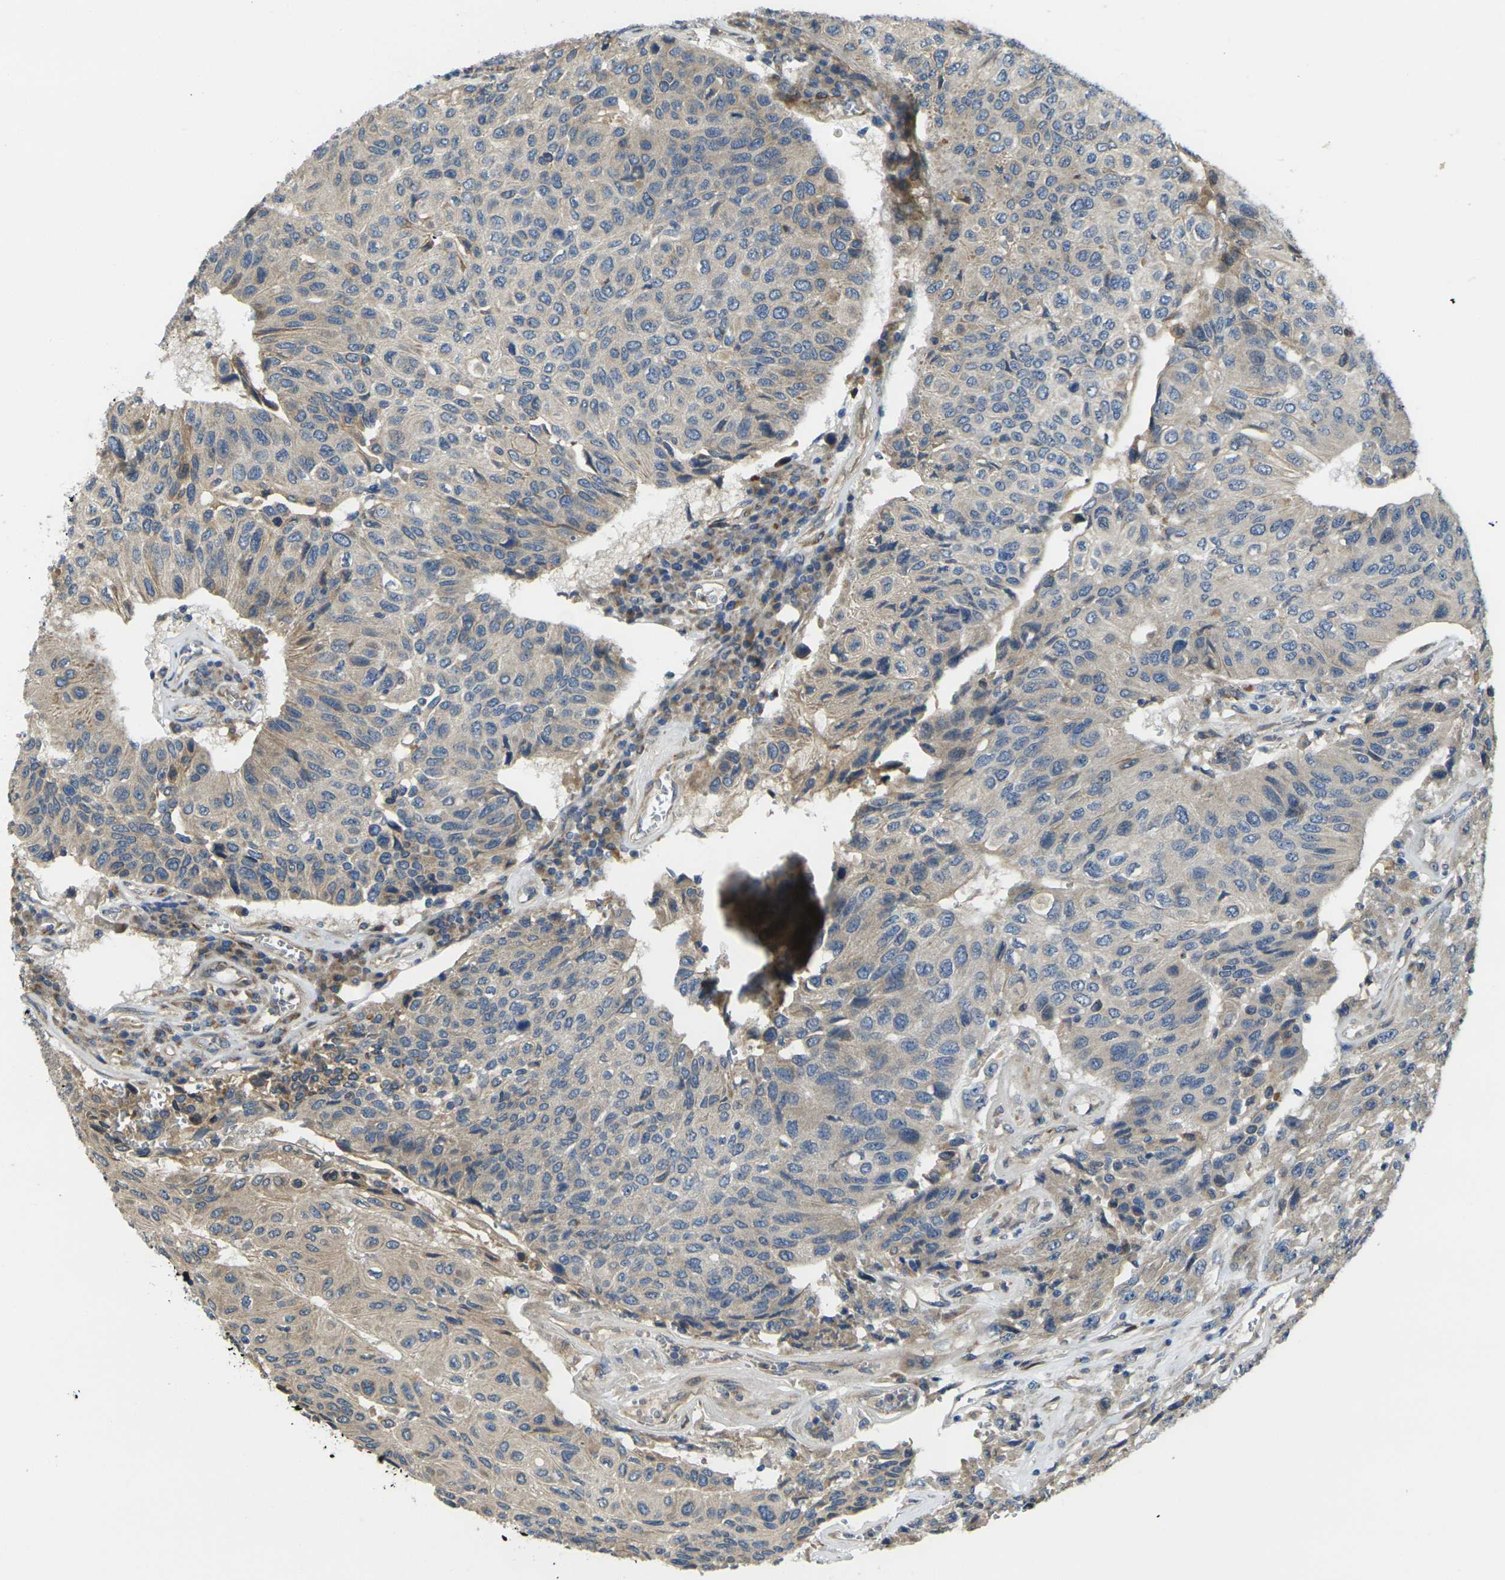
{"staining": {"intensity": "weak", "quantity": "<25%", "location": "cytoplasmic/membranous"}, "tissue": "urothelial cancer", "cell_type": "Tumor cells", "image_type": "cancer", "snomed": [{"axis": "morphology", "description": "Urothelial carcinoma, High grade"}, {"axis": "topography", "description": "Urinary bladder"}], "caption": "Immunohistochemistry photomicrograph of urothelial cancer stained for a protein (brown), which demonstrates no staining in tumor cells.", "gene": "FZD1", "patient": {"sex": "male", "age": 66}}